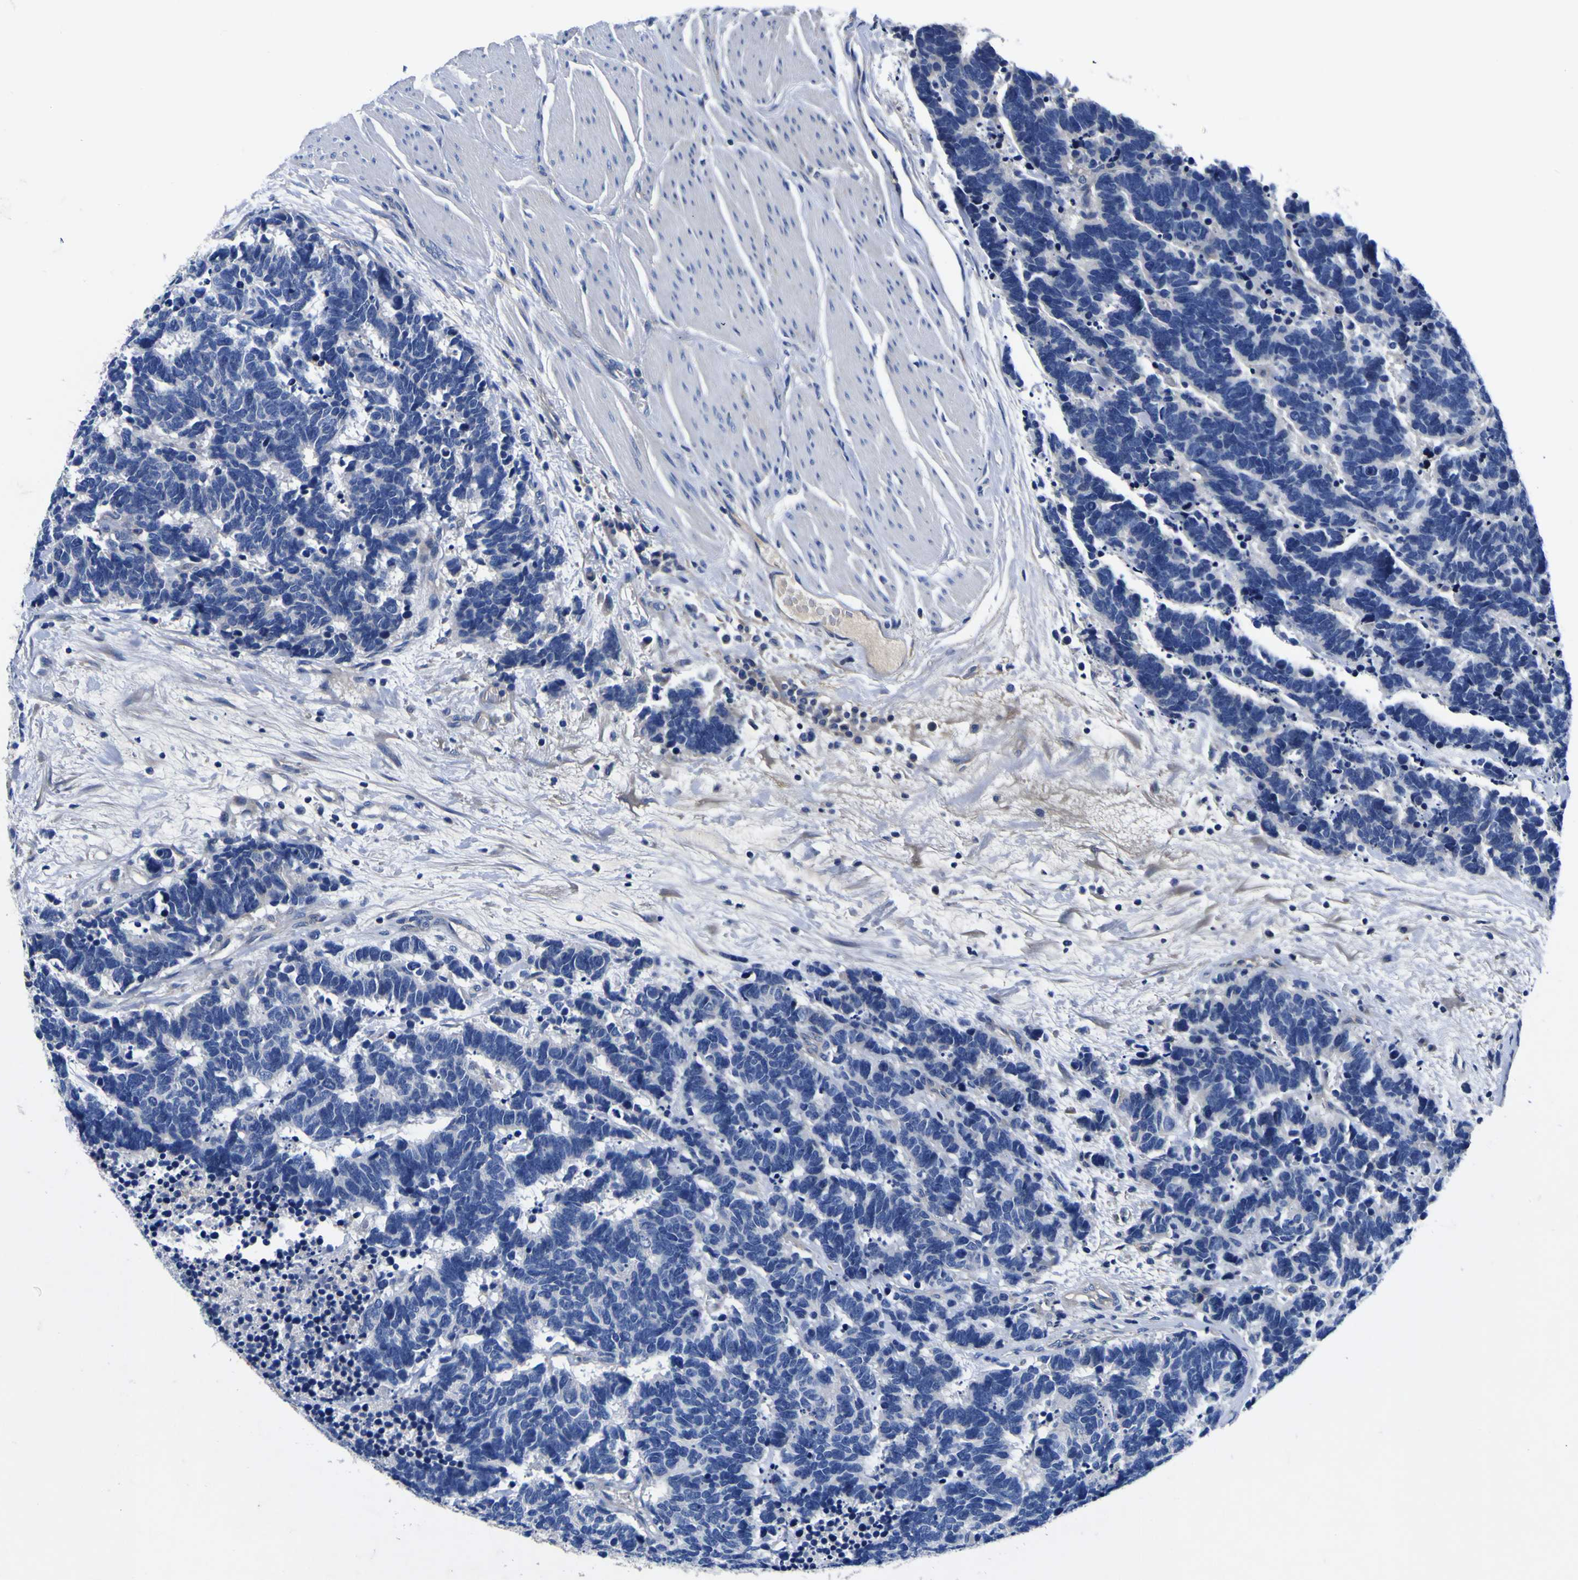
{"staining": {"intensity": "negative", "quantity": "none", "location": "none"}, "tissue": "carcinoid", "cell_type": "Tumor cells", "image_type": "cancer", "snomed": [{"axis": "morphology", "description": "Carcinoma, NOS"}, {"axis": "morphology", "description": "Carcinoid, malignant, NOS"}, {"axis": "topography", "description": "Urinary bladder"}], "caption": "Immunohistochemistry photomicrograph of human carcinoid stained for a protein (brown), which exhibits no expression in tumor cells.", "gene": "VASN", "patient": {"sex": "male", "age": 57}}